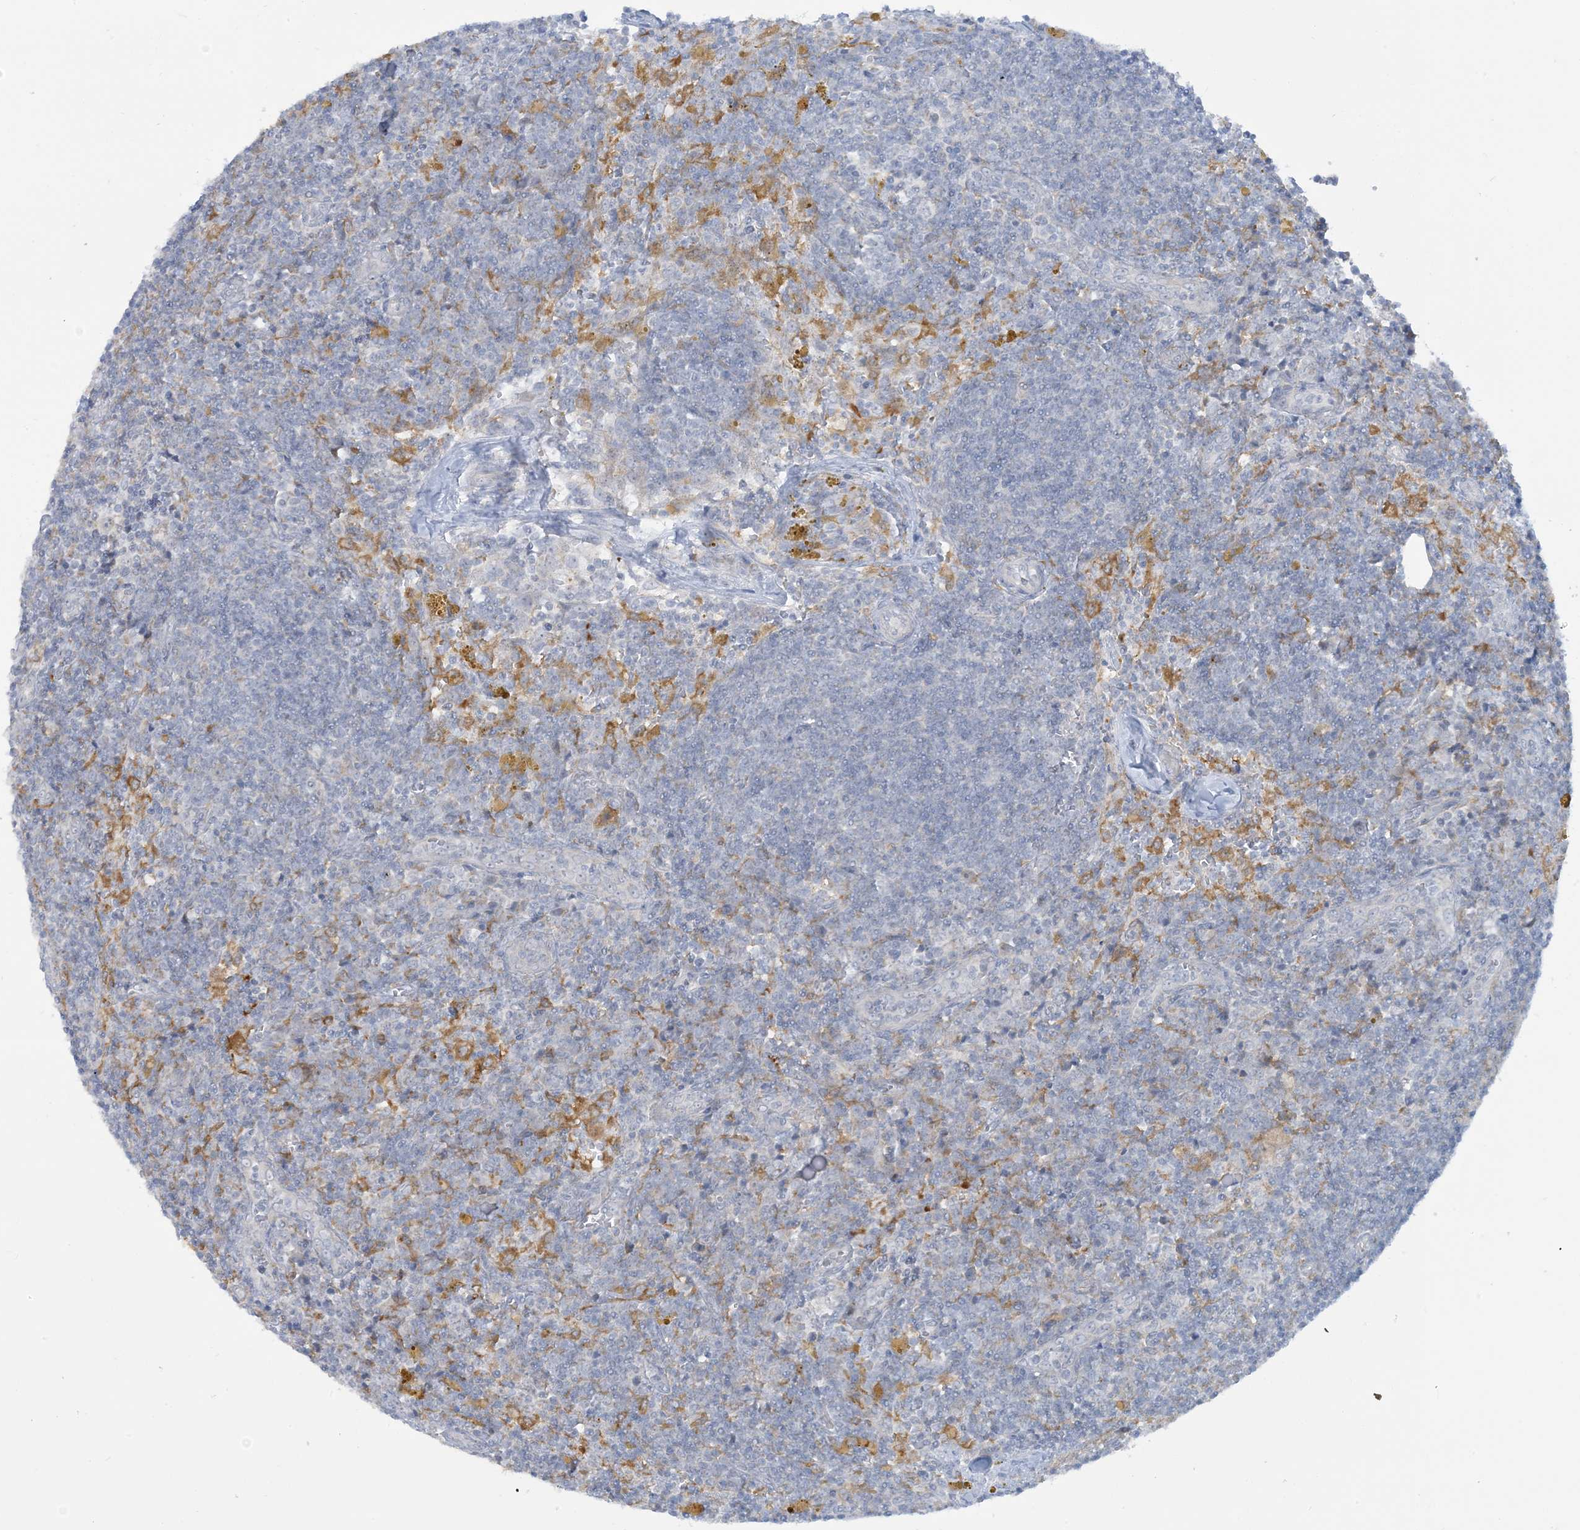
{"staining": {"intensity": "weak", "quantity": "<25%", "location": "cytoplasmic/membranous"}, "tissue": "lymph node", "cell_type": "Germinal center cells", "image_type": "normal", "snomed": [{"axis": "morphology", "description": "Normal tissue, NOS"}, {"axis": "morphology", "description": "Squamous cell carcinoma, metastatic, NOS"}, {"axis": "topography", "description": "Lymph node"}], "caption": "A photomicrograph of lymph node stained for a protein shows no brown staining in germinal center cells. (Stains: DAB immunohistochemistry (IHC) with hematoxylin counter stain, Microscopy: brightfield microscopy at high magnification).", "gene": "MRPS18A", "patient": {"sex": "male", "age": 73}}